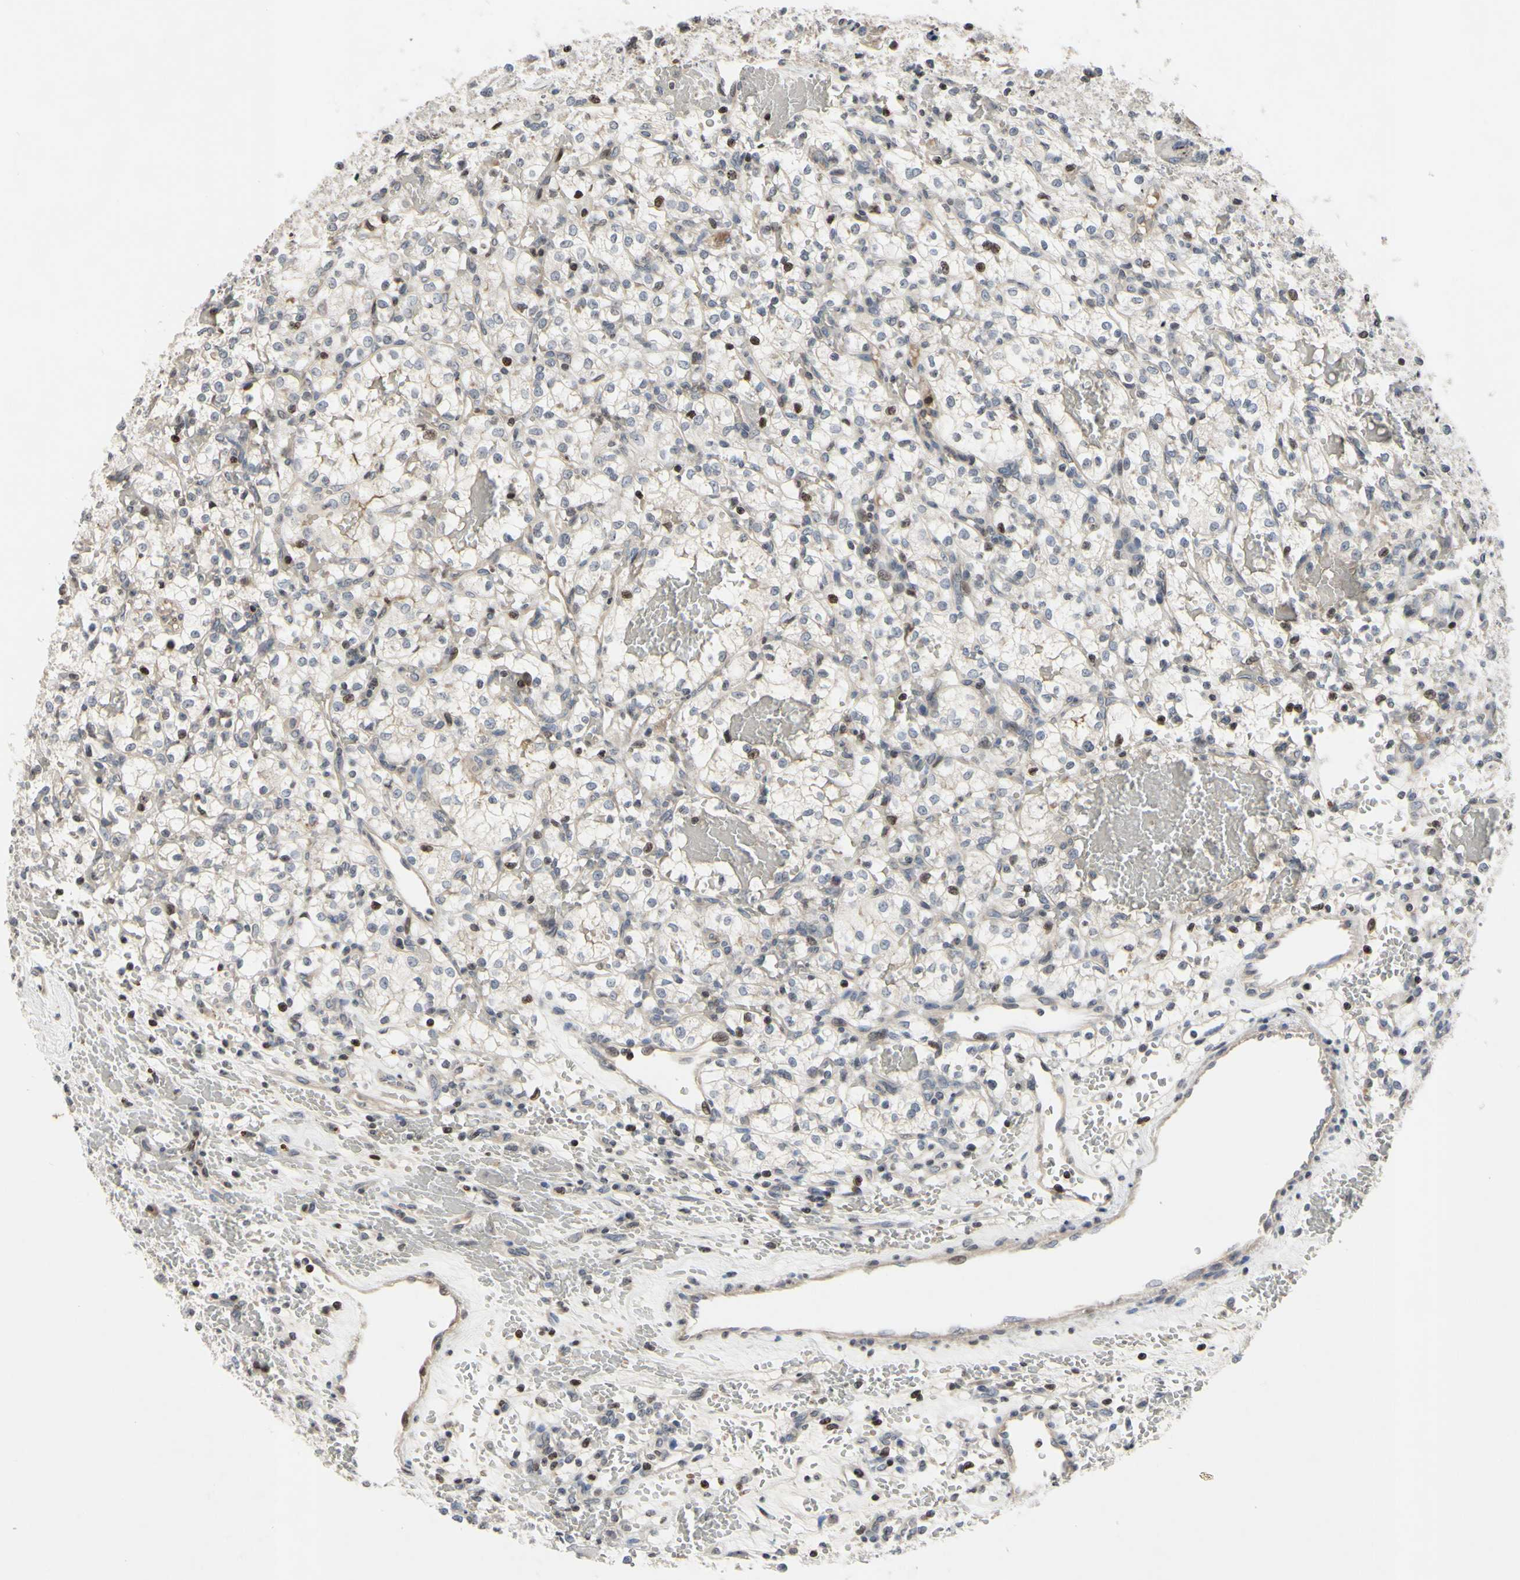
{"staining": {"intensity": "strong", "quantity": "<25%", "location": "nuclear"}, "tissue": "renal cancer", "cell_type": "Tumor cells", "image_type": "cancer", "snomed": [{"axis": "morphology", "description": "Adenocarcinoma, NOS"}, {"axis": "topography", "description": "Kidney"}], "caption": "Immunohistochemical staining of human renal cancer (adenocarcinoma) shows strong nuclear protein staining in about <25% of tumor cells. Using DAB (3,3'-diaminobenzidine) (brown) and hematoxylin (blue) stains, captured at high magnification using brightfield microscopy.", "gene": "ARG1", "patient": {"sex": "female", "age": 60}}